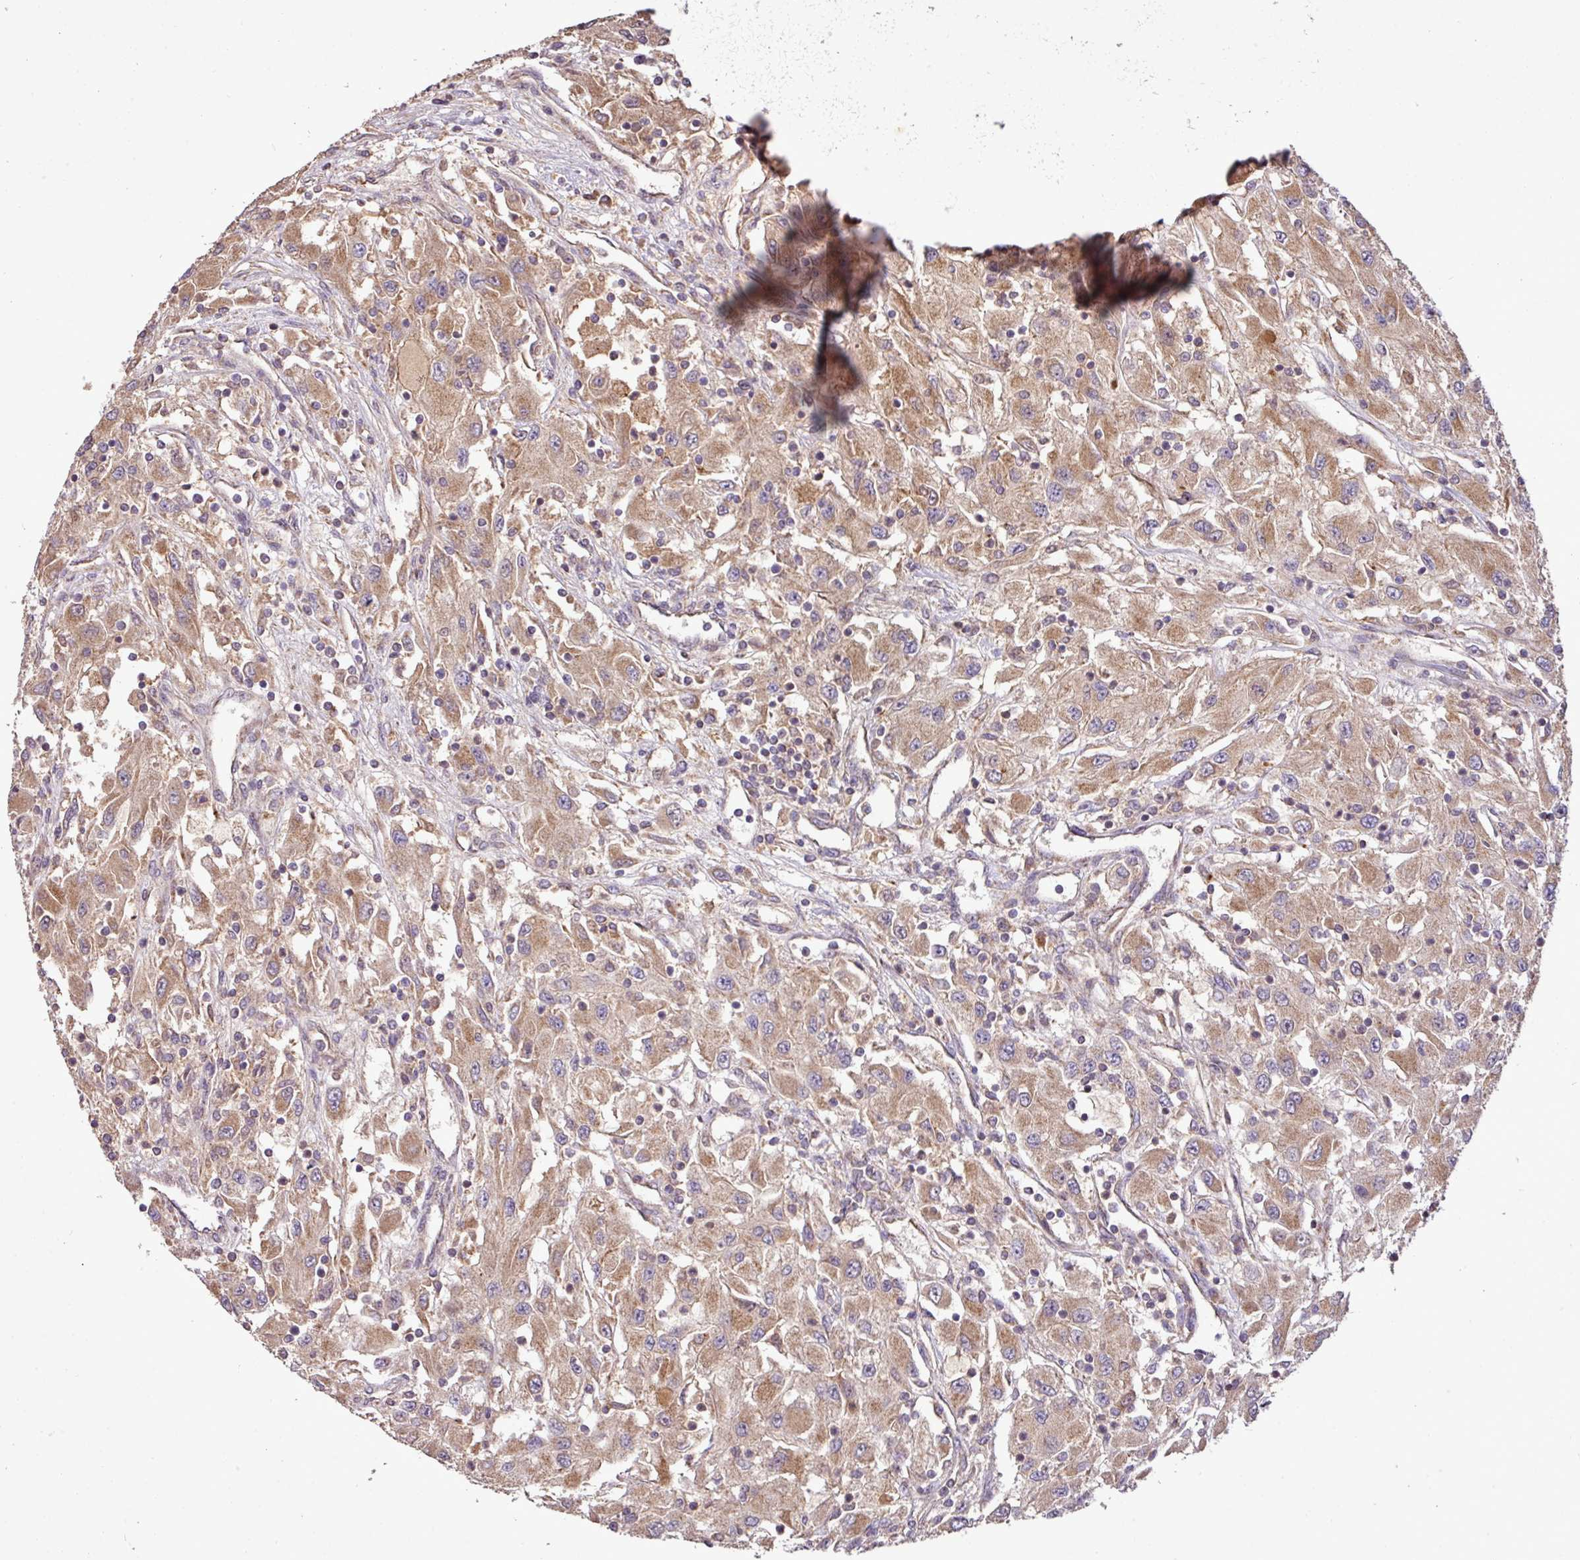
{"staining": {"intensity": "moderate", "quantity": ">75%", "location": "cytoplasmic/membranous"}, "tissue": "renal cancer", "cell_type": "Tumor cells", "image_type": "cancer", "snomed": [{"axis": "morphology", "description": "Adenocarcinoma, NOS"}, {"axis": "topography", "description": "Kidney"}], "caption": "The photomicrograph exhibits staining of adenocarcinoma (renal), revealing moderate cytoplasmic/membranous protein staining (brown color) within tumor cells.", "gene": "YPEL3", "patient": {"sex": "female", "age": 67}}